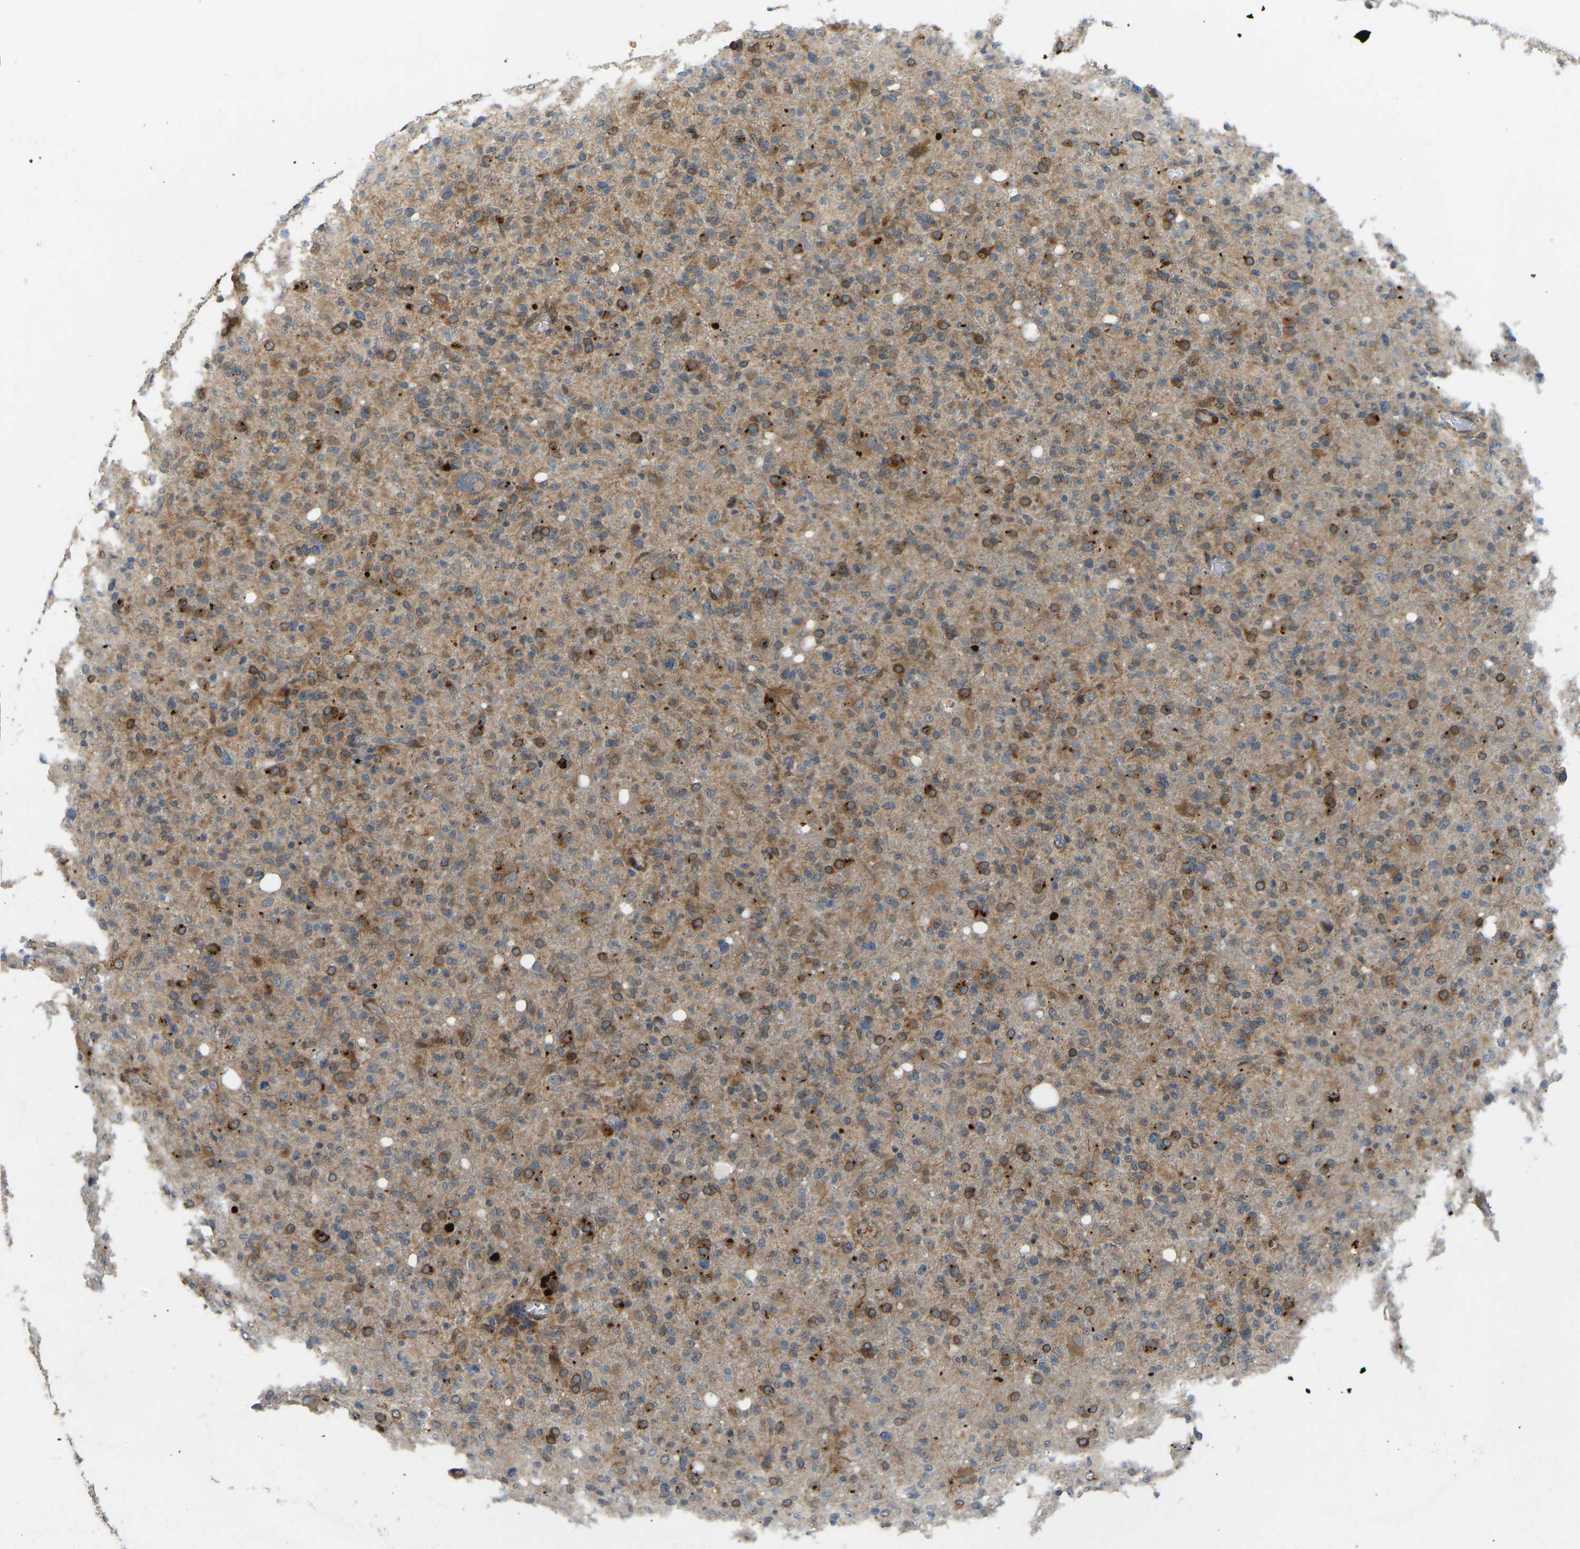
{"staining": {"intensity": "moderate", "quantity": ">75%", "location": "cytoplasmic/membranous"}, "tissue": "glioma", "cell_type": "Tumor cells", "image_type": "cancer", "snomed": [{"axis": "morphology", "description": "Glioma, malignant, High grade"}, {"axis": "topography", "description": "Brain"}], "caption": "A high-resolution image shows immunohistochemistry (IHC) staining of high-grade glioma (malignant), which displays moderate cytoplasmic/membranous expression in about >75% of tumor cells.", "gene": "OS9", "patient": {"sex": "female", "age": 57}}